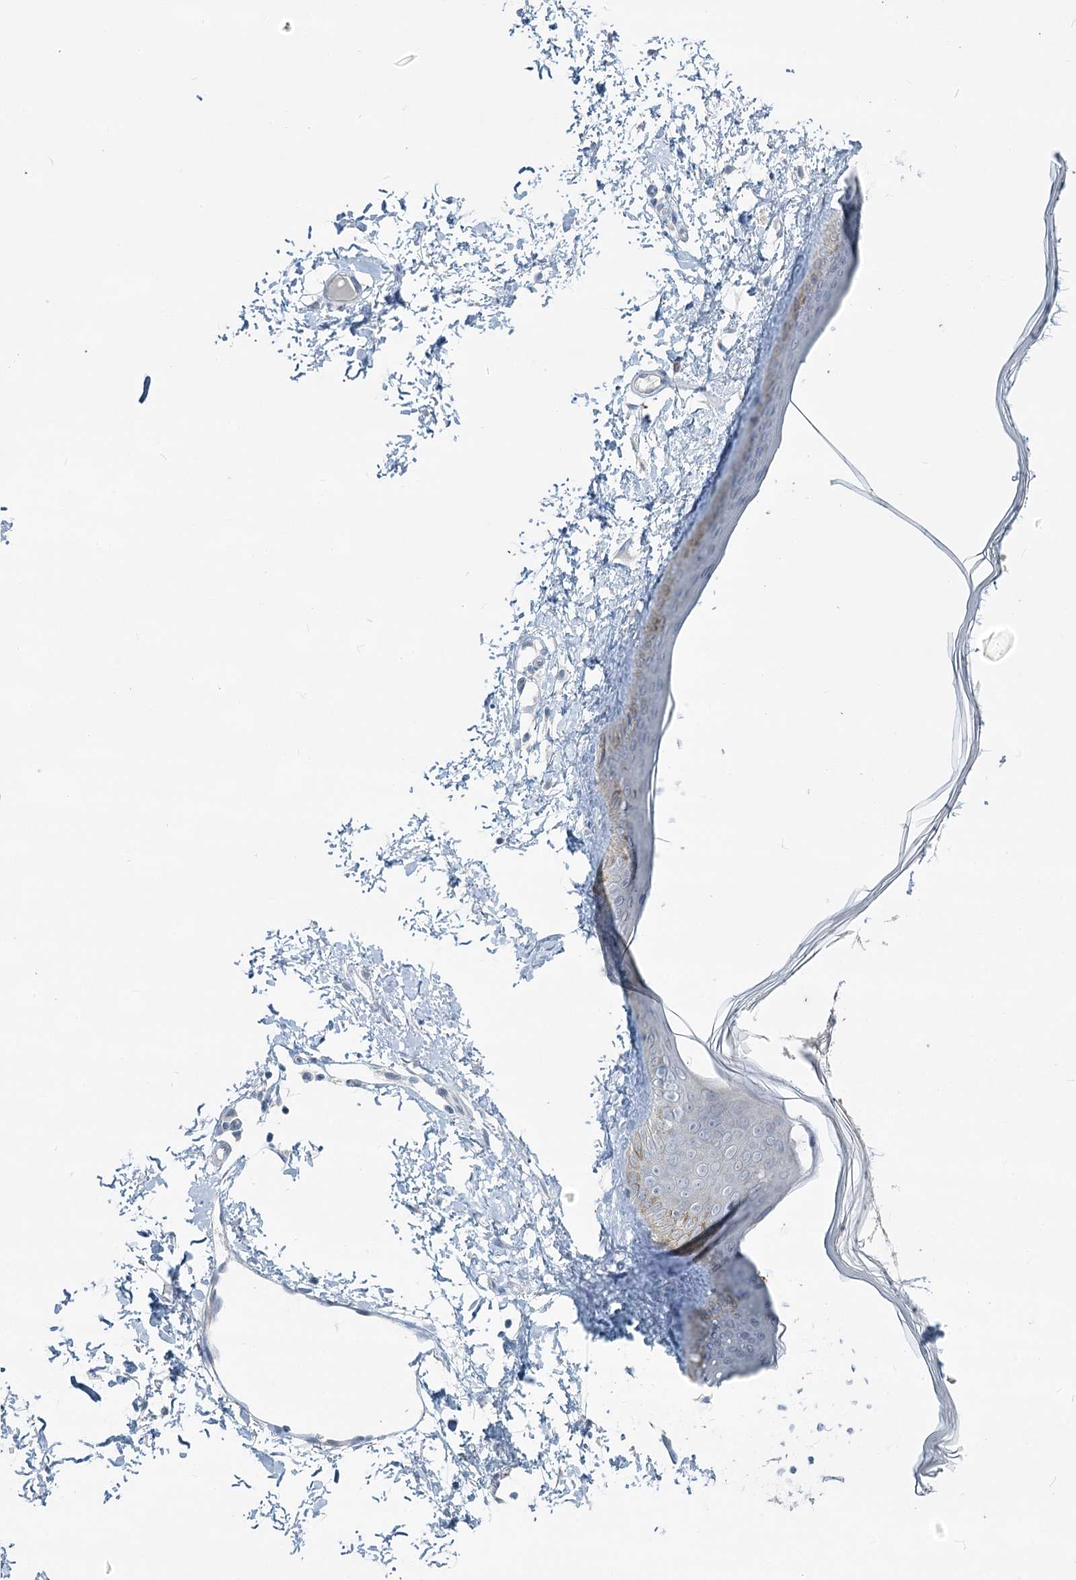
{"staining": {"intensity": "negative", "quantity": "none", "location": "none"}, "tissue": "skin", "cell_type": "Fibroblasts", "image_type": "normal", "snomed": [{"axis": "morphology", "description": "Normal tissue, NOS"}, {"axis": "topography", "description": "Skin"}], "caption": "This is an immunohistochemistry (IHC) image of normal human skin. There is no positivity in fibroblasts.", "gene": "ABITRAM", "patient": {"sex": "female", "age": 58}}